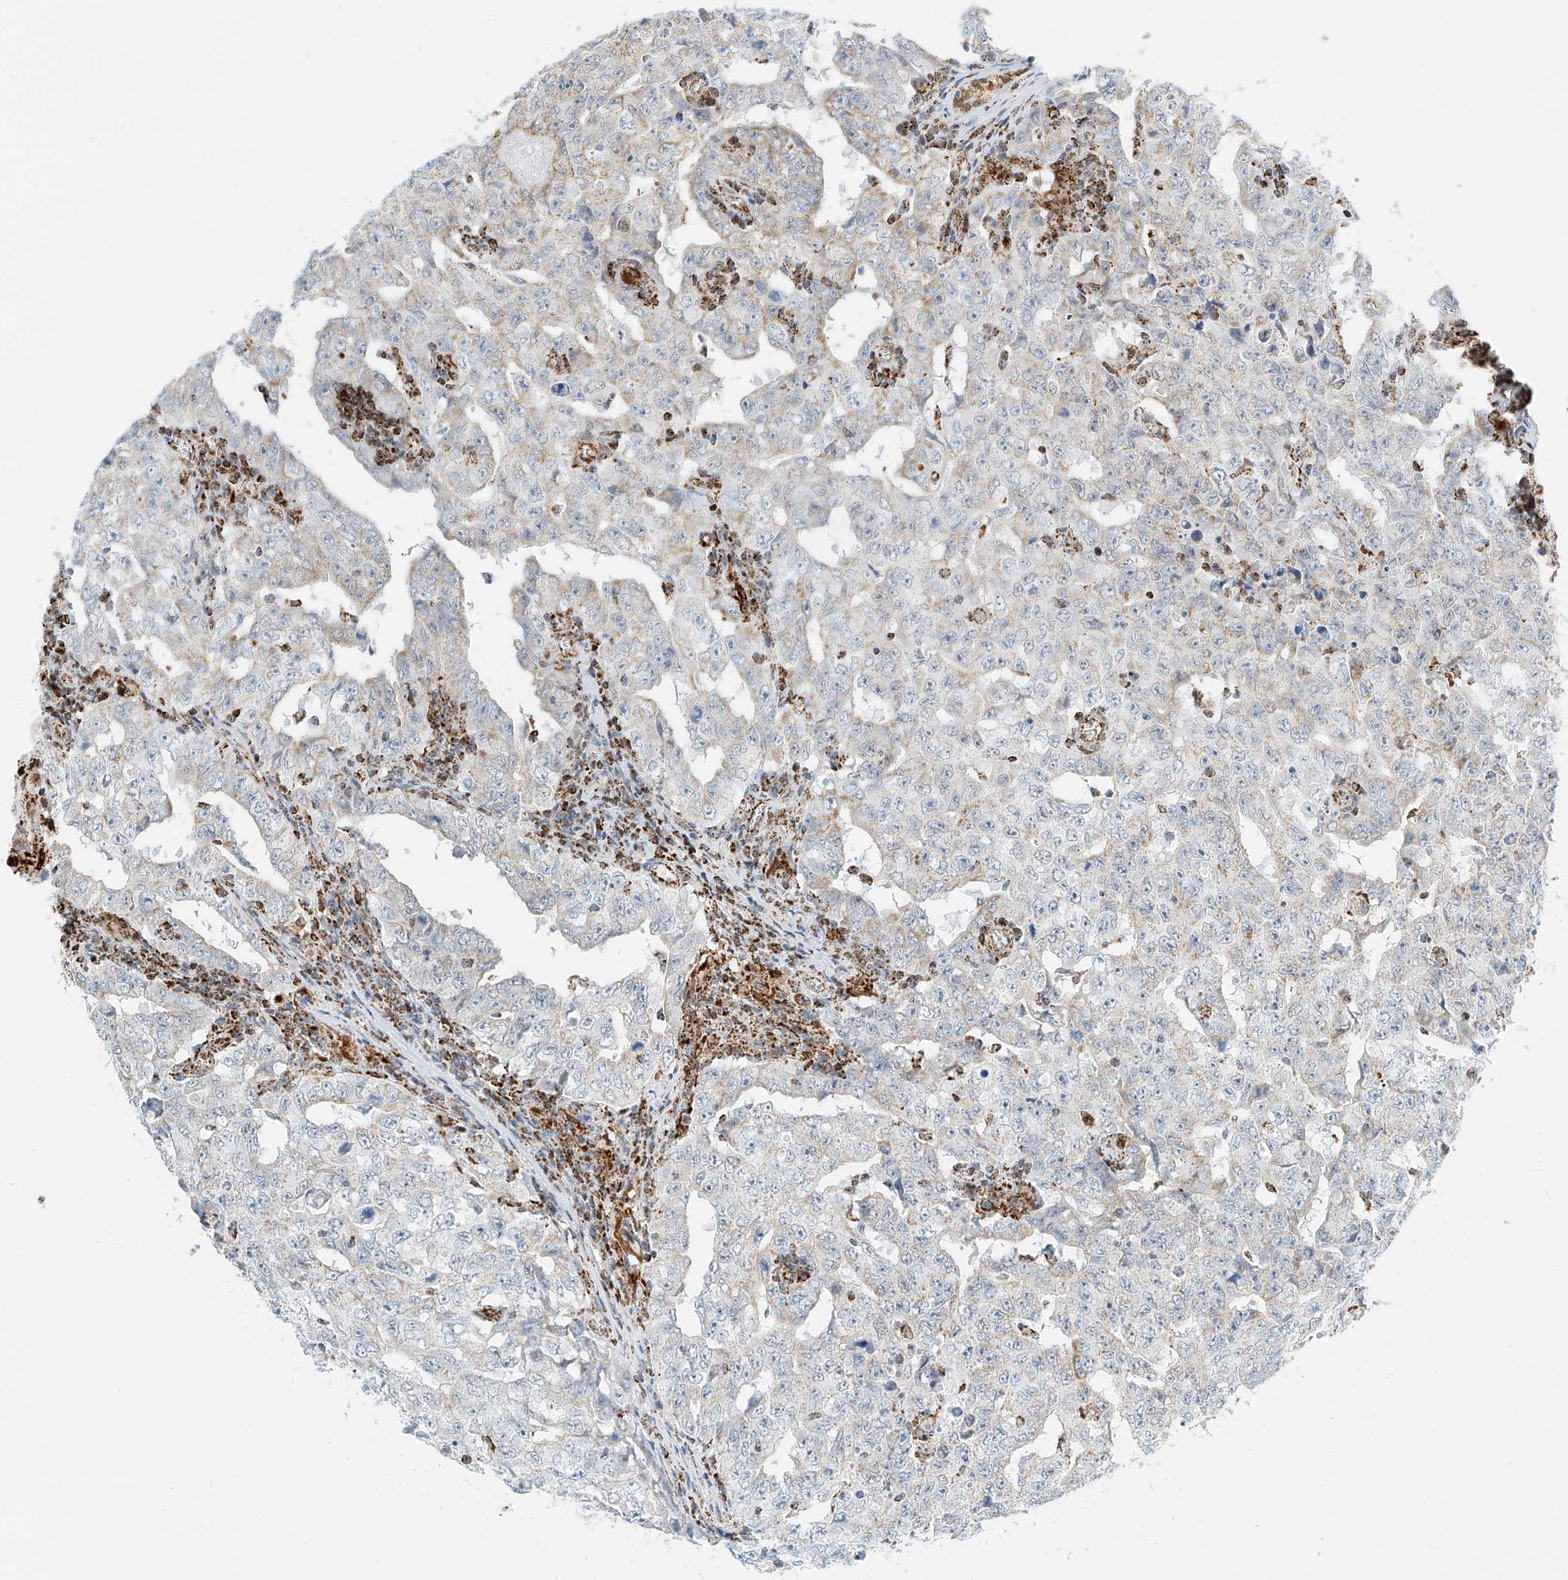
{"staining": {"intensity": "weak", "quantity": "<25%", "location": "cytoplasmic/membranous"}, "tissue": "testis cancer", "cell_type": "Tumor cells", "image_type": "cancer", "snomed": [{"axis": "morphology", "description": "Carcinoma, Embryonal, NOS"}, {"axis": "topography", "description": "Testis"}], "caption": "Image shows no significant protein positivity in tumor cells of testis embryonal carcinoma.", "gene": "PPA2", "patient": {"sex": "male", "age": 26}}